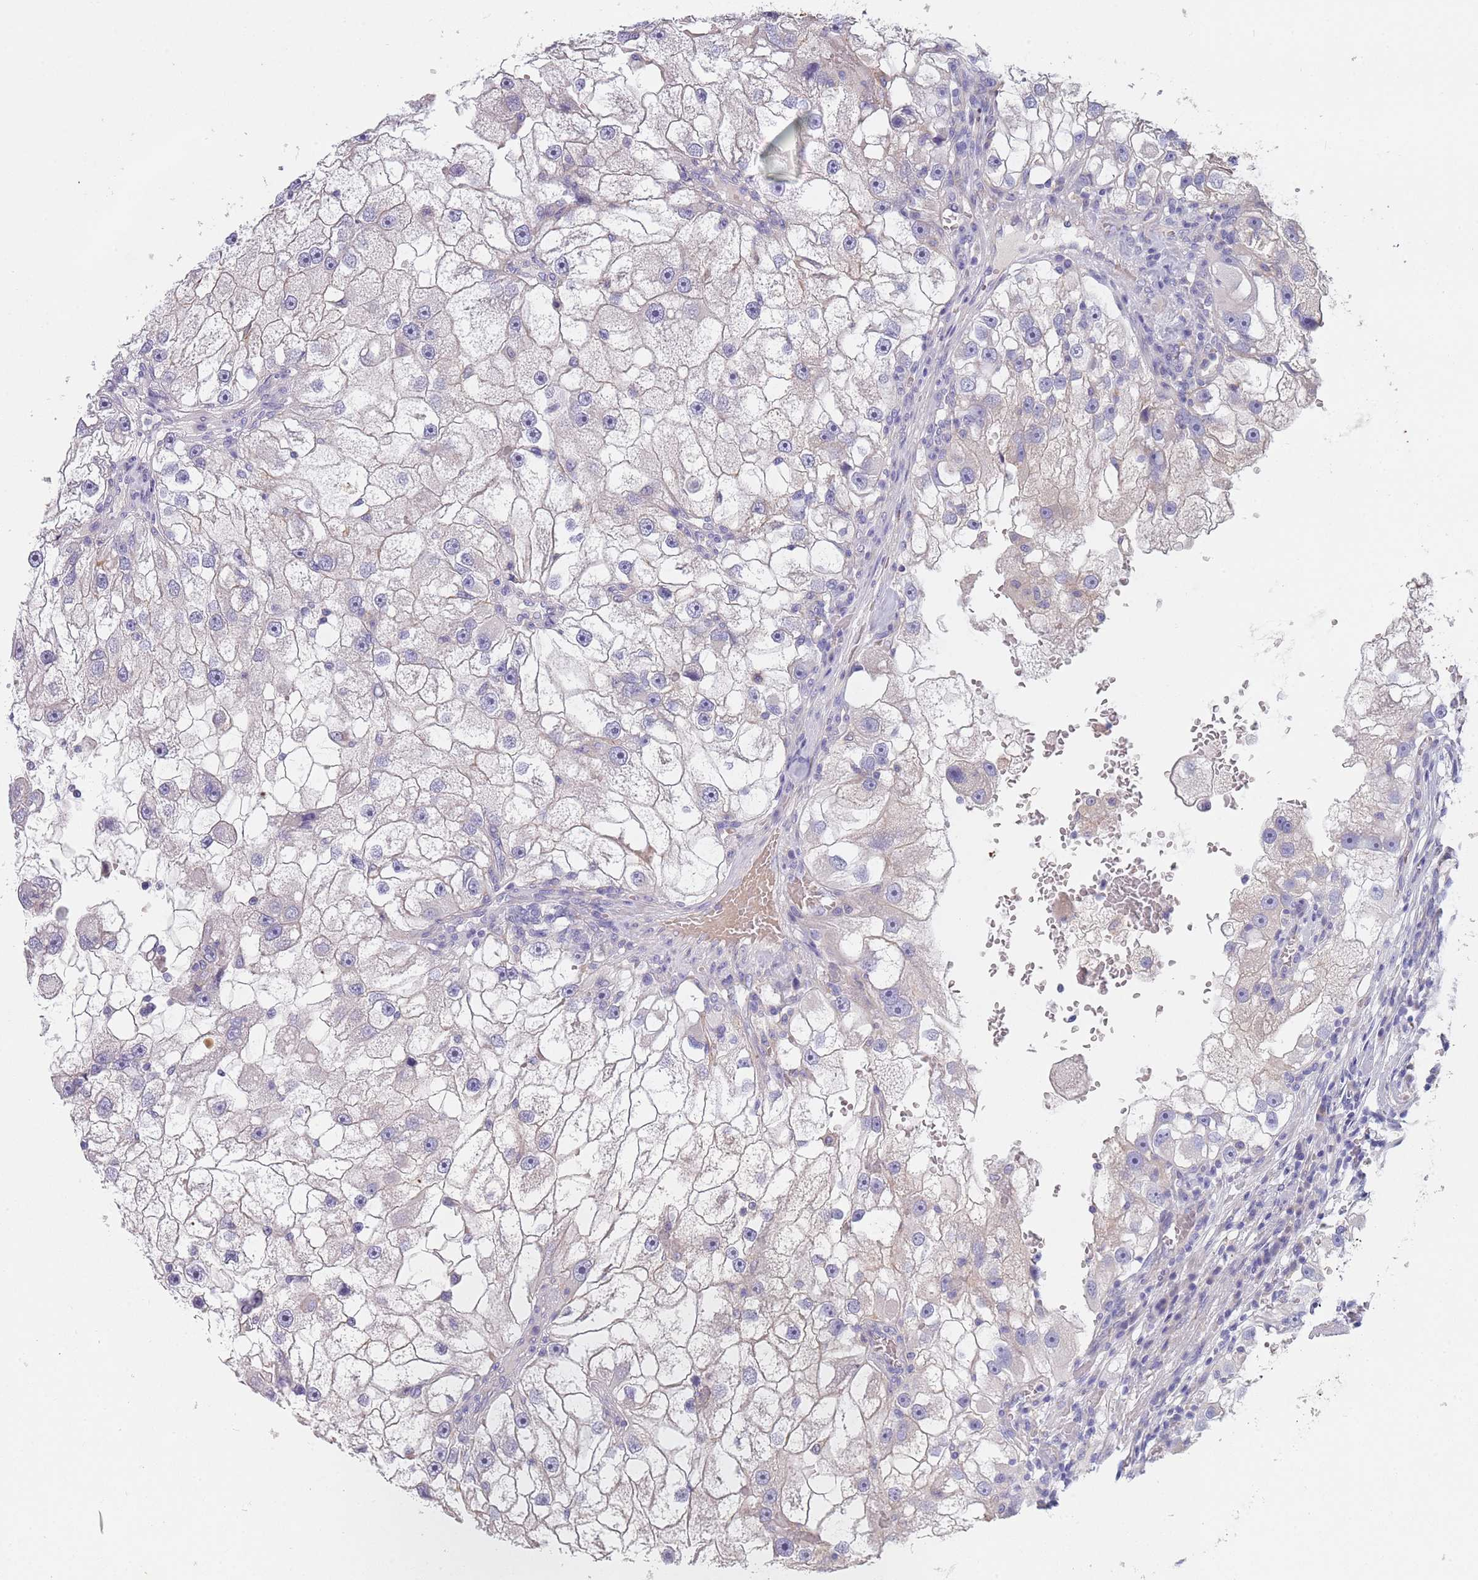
{"staining": {"intensity": "negative", "quantity": "none", "location": "none"}, "tissue": "renal cancer", "cell_type": "Tumor cells", "image_type": "cancer", "snomed": [{"axis": "morphology", "description": "Adenocarcinoma, NOS"}, {"axis": "topography", "description": "Kidney"}], "caption": "Immunohistochemistry micrograph of neoplastic tissue: human adenocarcinoma (renal) stained with DAB (3,3'-diaminobenzidine) exhibits no significant protein expression in tumor cells.", "gene": "MAN1C1", "patient": {"sex": "male", "age": 63}}